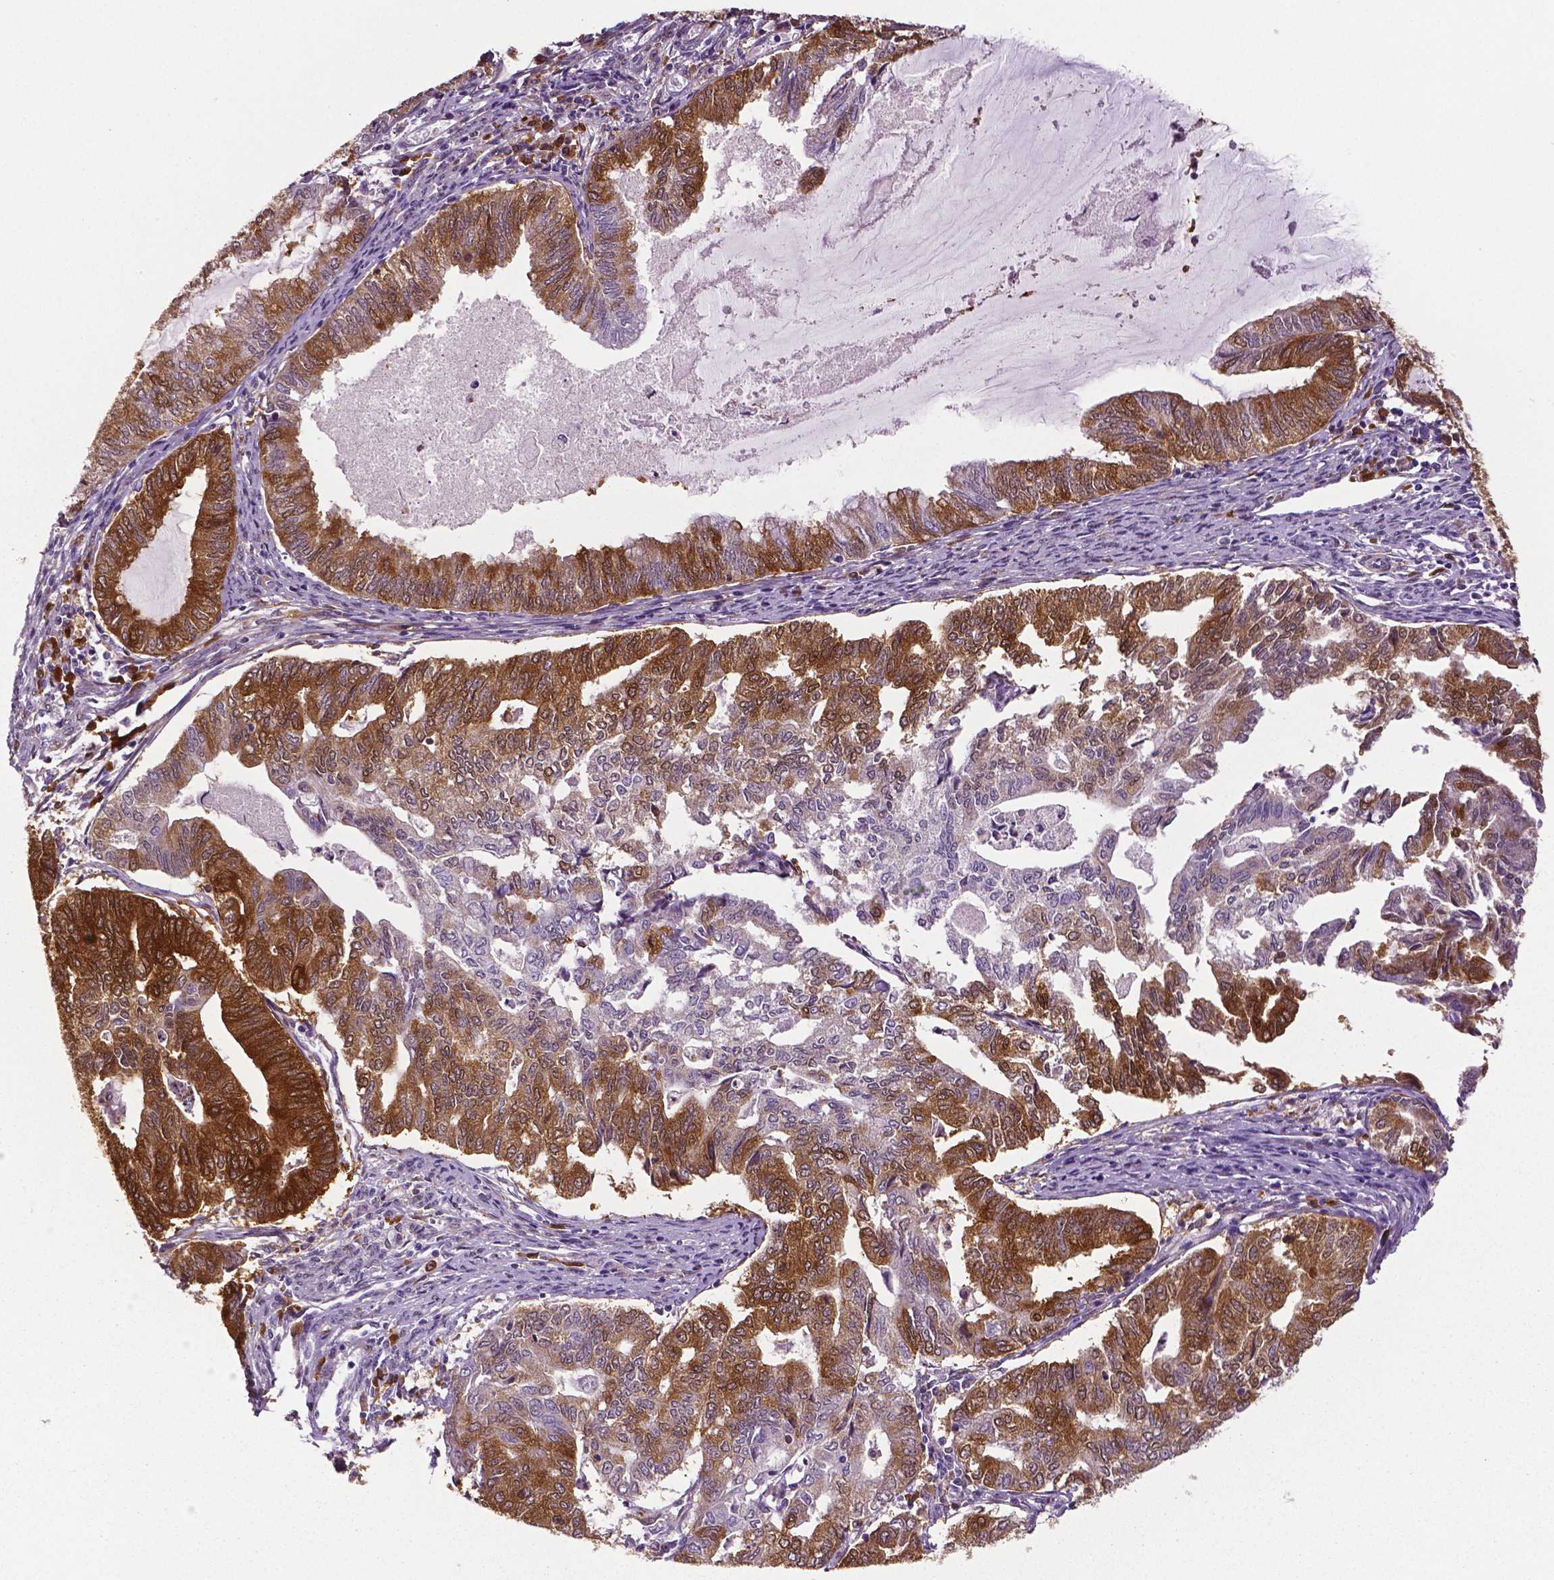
{"staining": {"intensity": "strong", "quantity": "25%-75%", "location": "cytoplasmic/membranous"}, "tissue": "endometrial cancer", "cell_type": "Tumor cells", "image_type": "cancer", "snomed": [{"axis": "morphology", "description": "Adenocarcinoma, NOS"}, {"axis": "topography", "description": "Endometrium"}], "caption": "Endometrial cancer tissue shows strong cytoplasmic/membranous staining in about 25%-75% of tumor cells, visualized by immunohistochemistry.", "gene": "PHGDH", "patient": {"sex": "female", "age": 79}}